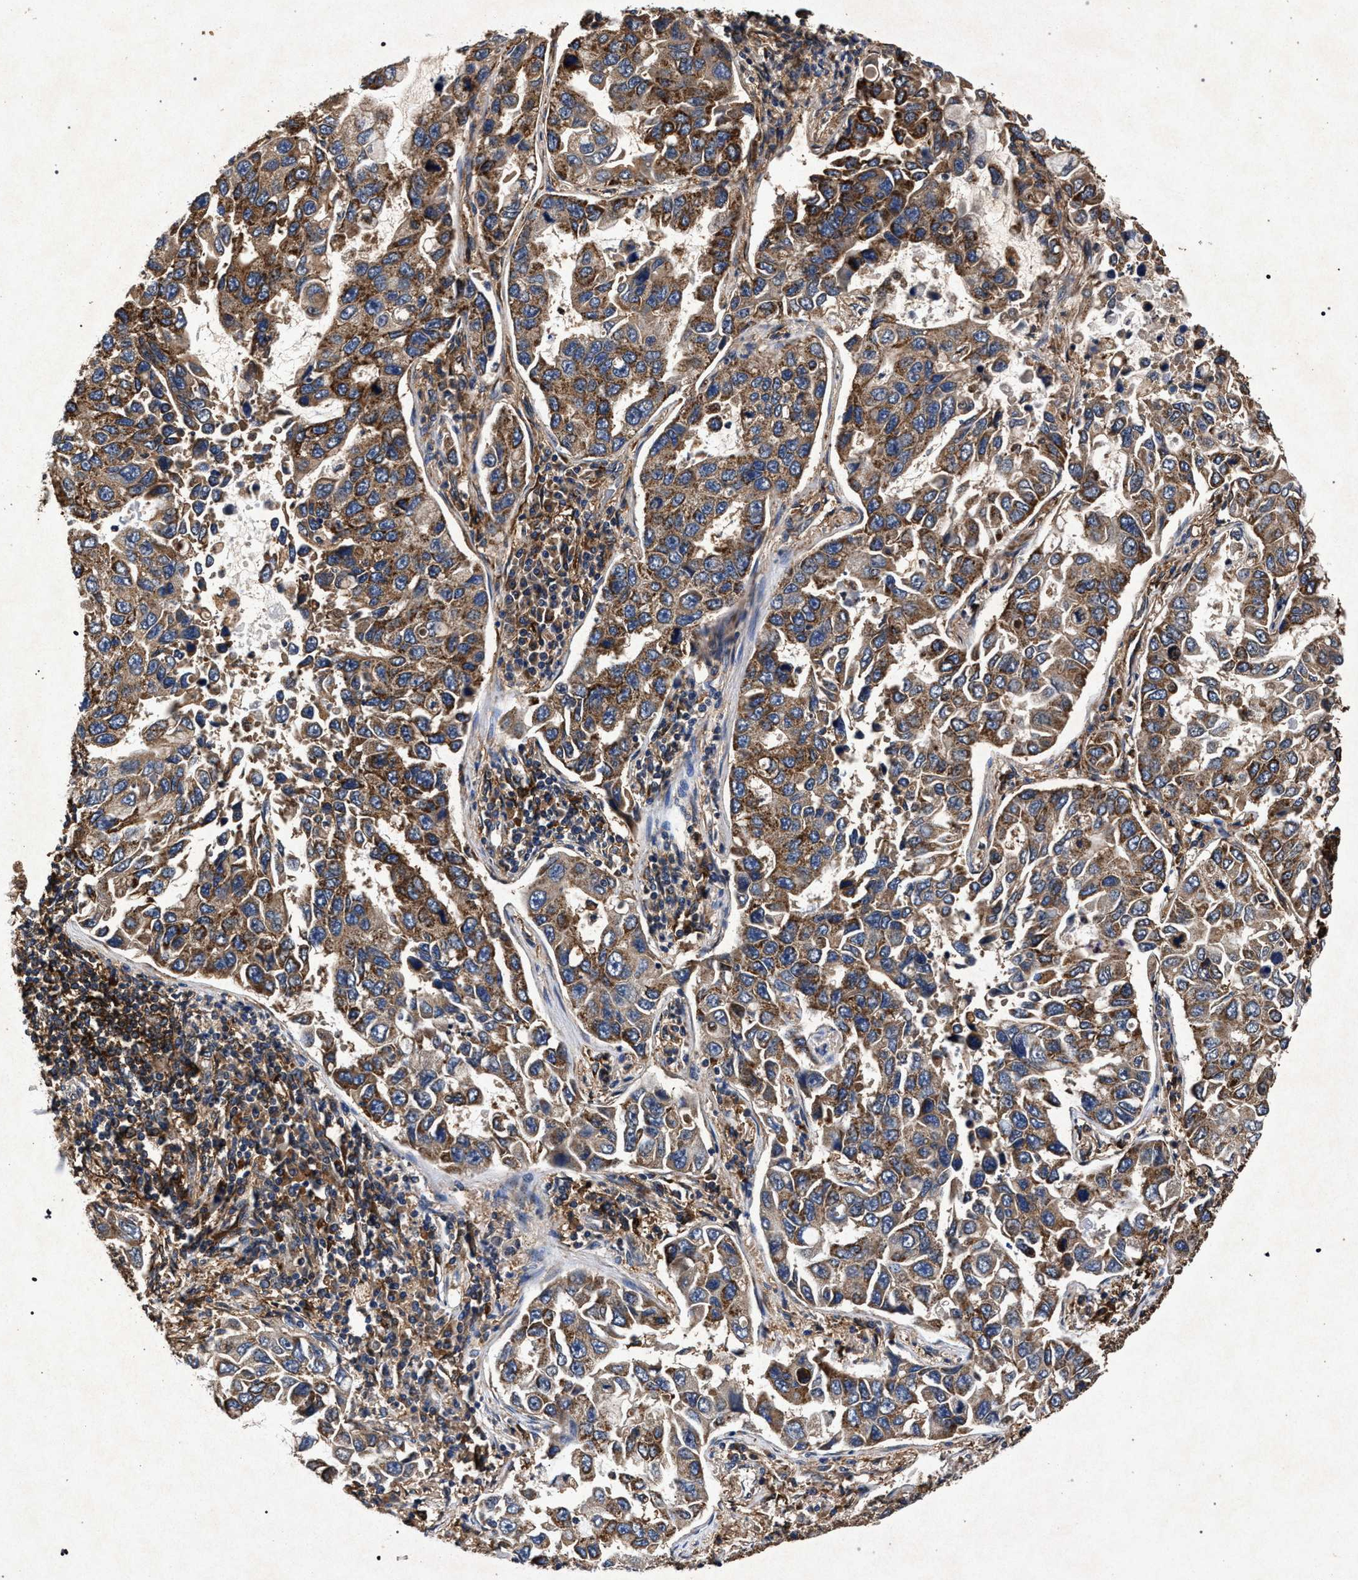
{"staining": {"intensity": "moderate", "quantity": ">75%", "location": "cytoplasmic/membranous"}, "tissue": "lung cancer", "cell_type": "Tumor cells", "image_type": "cancer", "snomed": [{"axis": "morphology", "description": "Adenocarcinoma, NOS"}, {"axis": "topography", "description": "Lung"}], "caption": "DAB (3,3'-diaminobenzidine) immunohistochemical staining of lung adenocarcinoma exhibits moderate cytoplasmic/membranous protein expression in approximately >75% of tumor cells.", "gene": "MARCKS", "patient": {"sex": "male", "age": 64}}